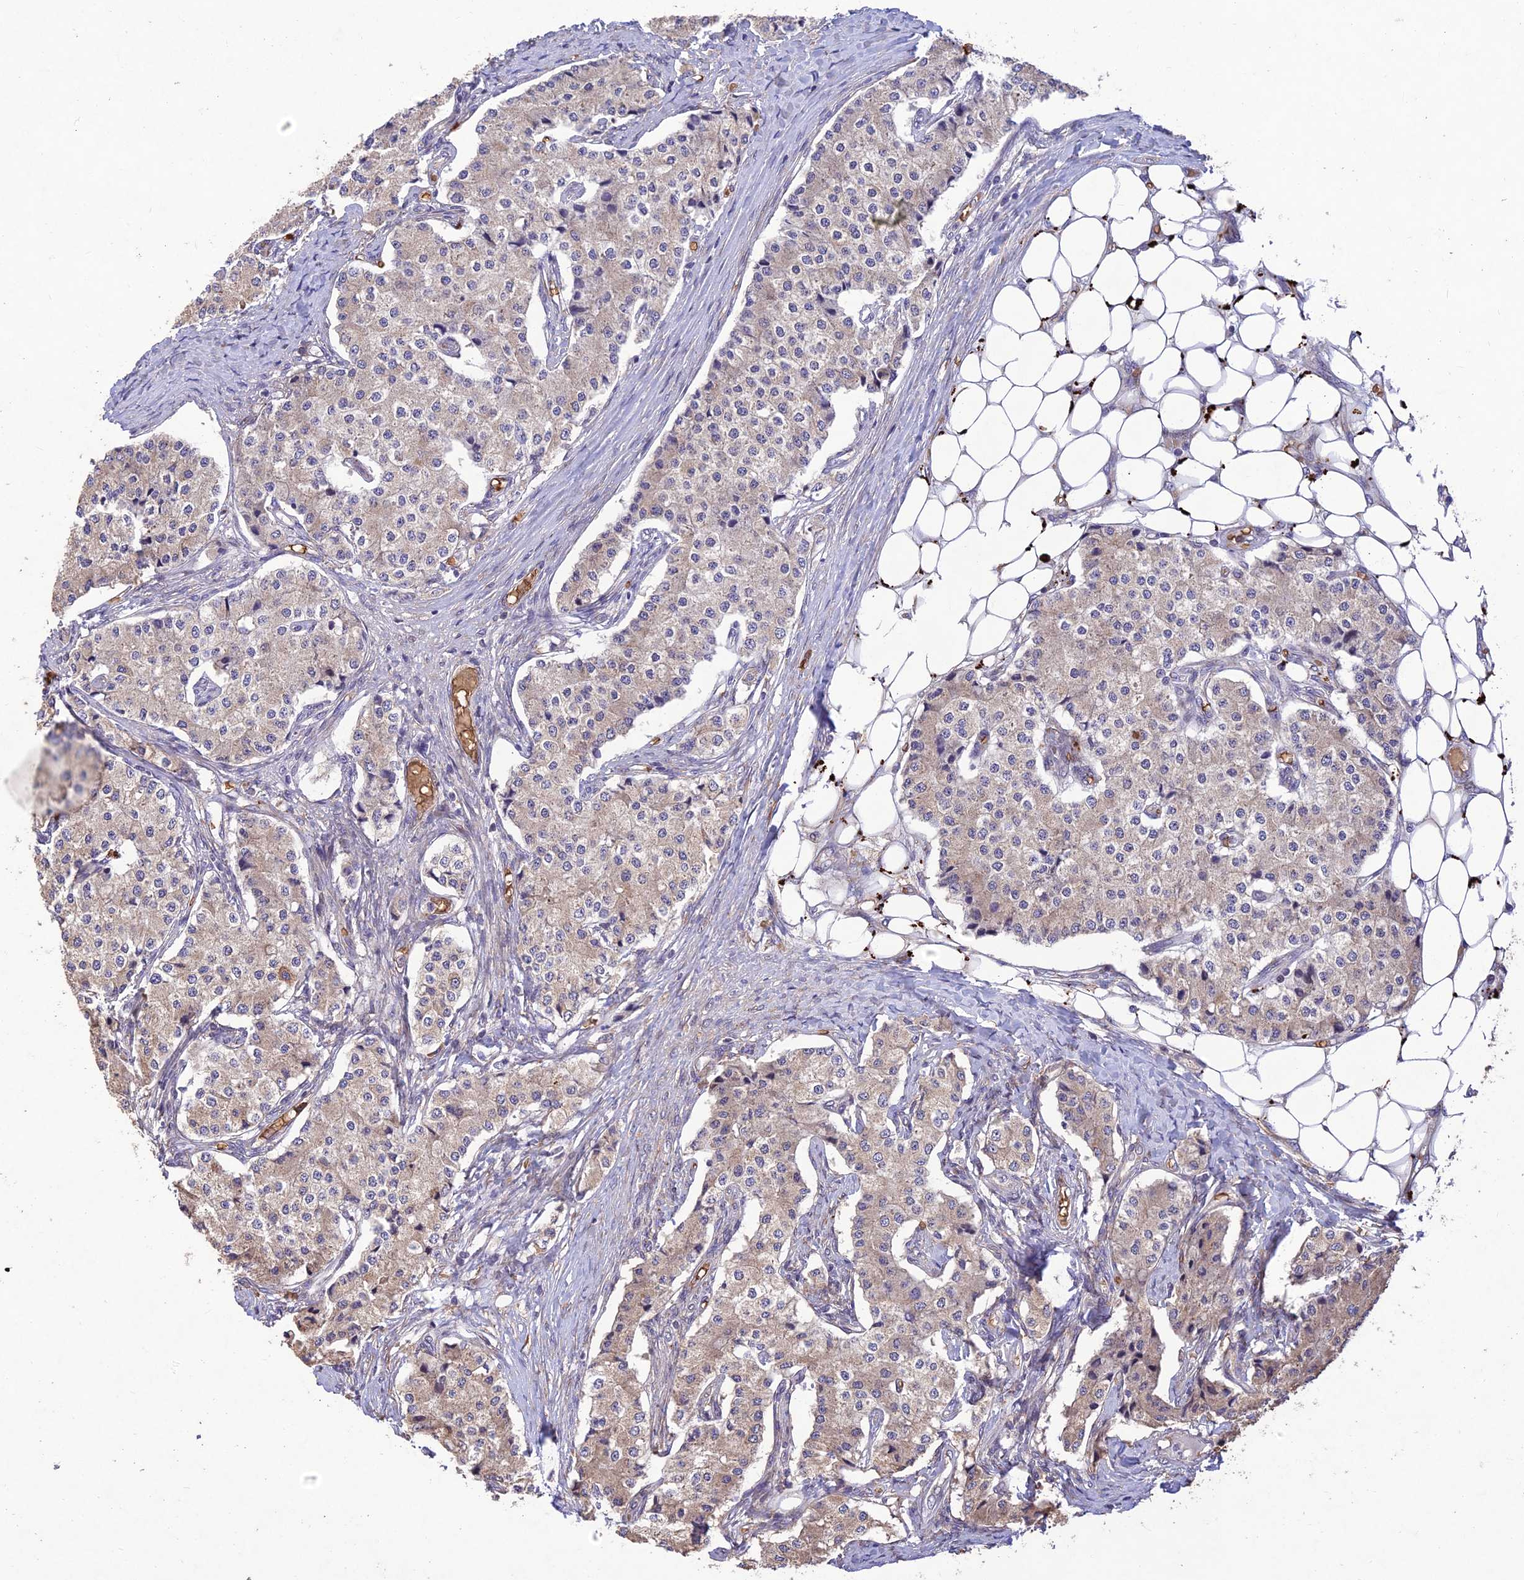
{"staining": {"intensity": "weak", "quantity": ">75%", "location": "cytoplasmic/membranous"}, "tissue": "carcinoid", "cell_type": "Tumor cells", "image_type": "cancer", "snomed": [{"axis": "morphology", "description": "Carcinoid, malignant, NOS"}, {"axis": "topography", "description": "Colon"}], "caption": "This photomicrograph demonstrates immunohistochemistry (IHC) staining of human malignant carcinoid, with low weak cytoplasmic/membranous positivity in approximately >75% of tumor cells.", "gene": "PPP1R11", "patient": {"sex": "female", "age": 52}}